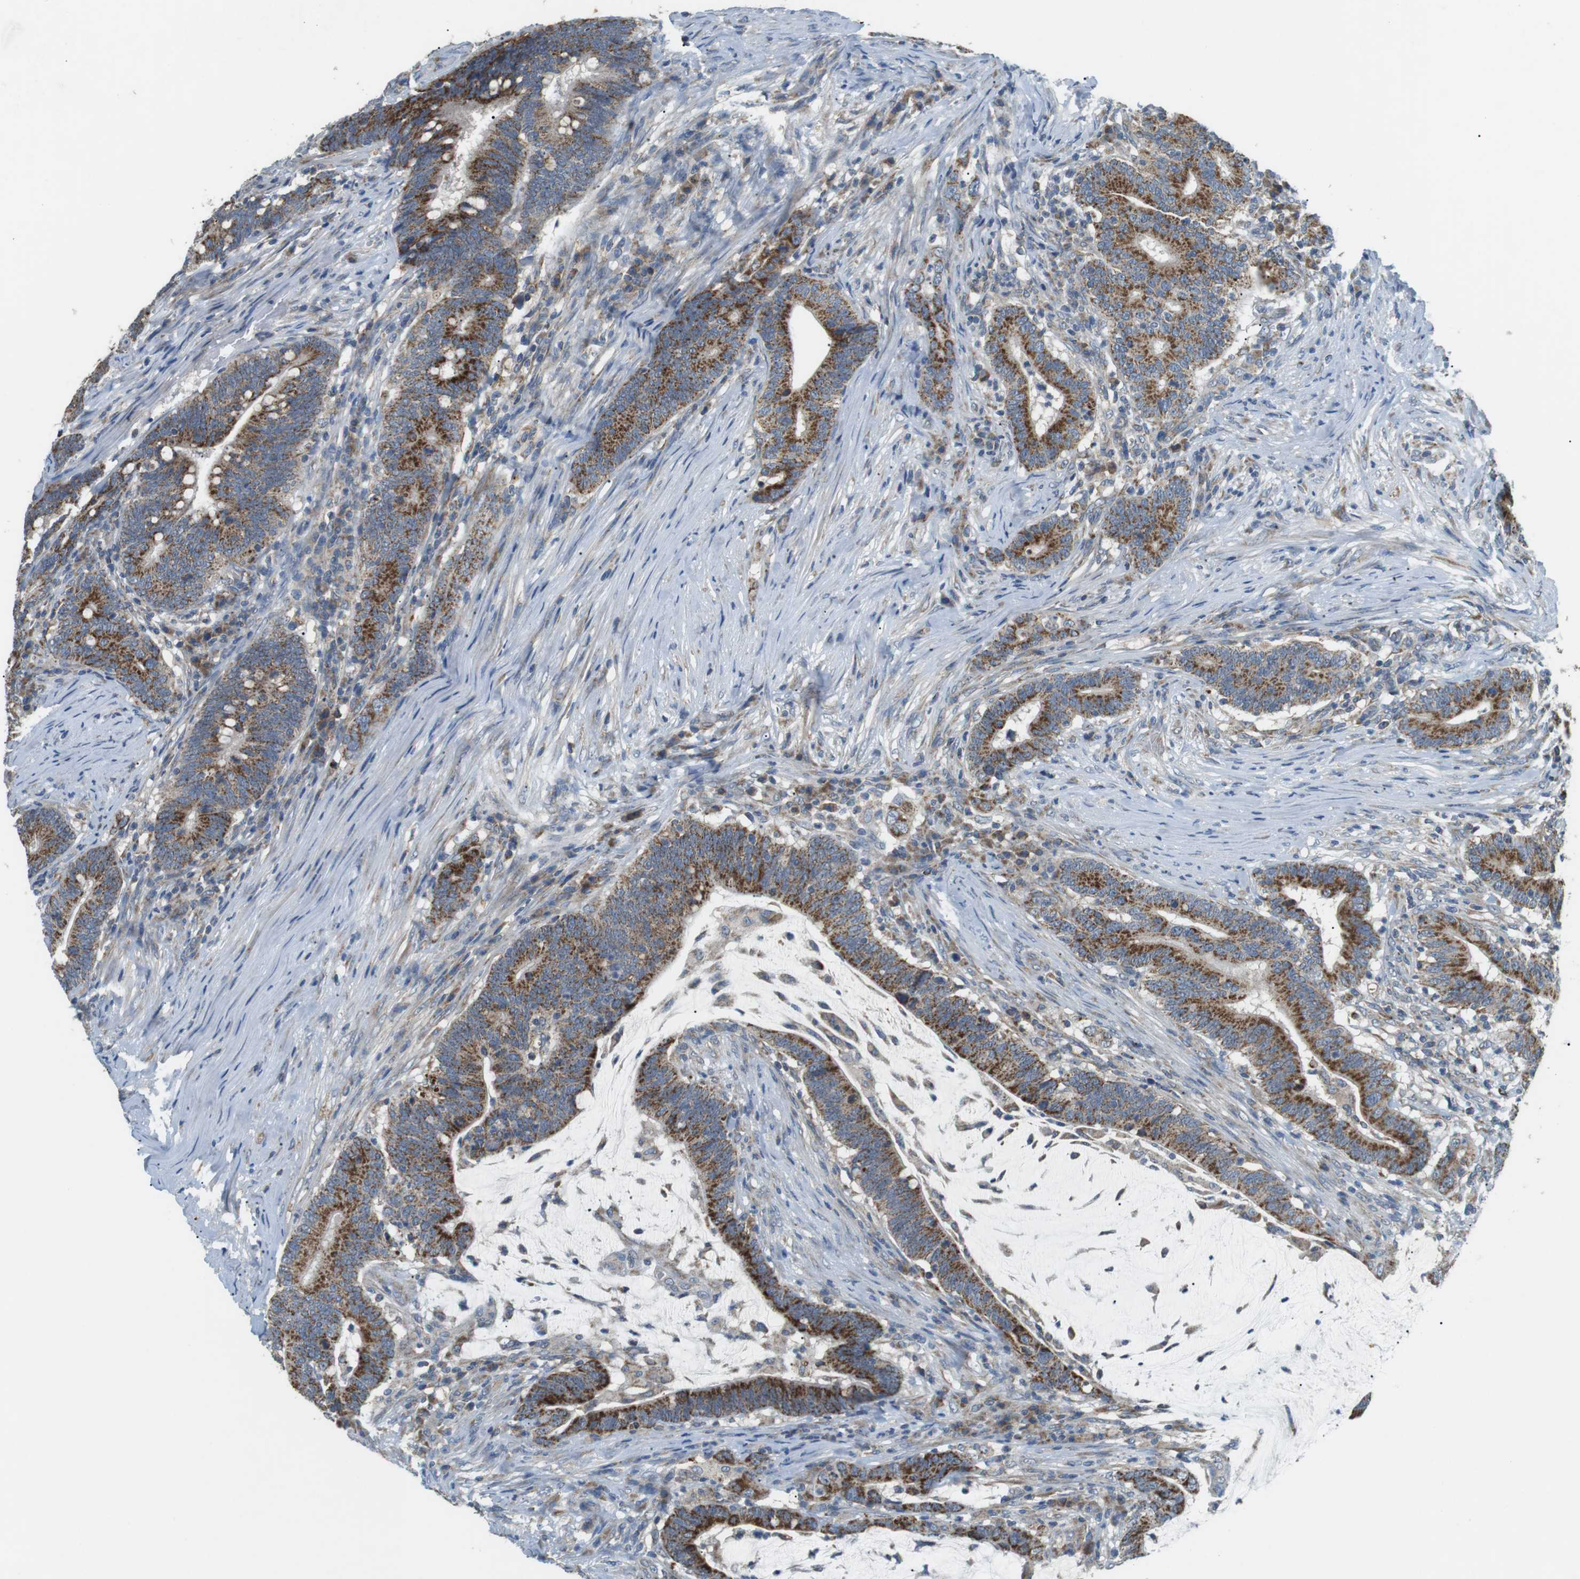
{"staining": {"intensity": "moderate", "quantity": ">75%", "location": "cytoplasmic/membranous"}, "tissue": "colorectal cancer", "cell_type": "Tumor cells", "image_type": "cancer", "snomed": [{"axis": "morphology", "description": "Normal tissue, NOS"}, {"axis": "morphology", "description": "Adenocarcinoma, NOS"}, {"axis": "topography", "description": "Colon"}], "caption": "Adenocarcinoma (colorectal) tissue reveals moderate cytoplasmic/membranous expression in approximately >75% of tumor cells, visualized by immunohistochemistry. The staining was performed using DAB (3,3'-diaminobenzidine) to visualize the protein expression in brown, while the nuclei were stained in blue with hematoxylin (Magnification: 20x).", "gene": "BACE1", "patient": {"sex": "female", "age": 66}}